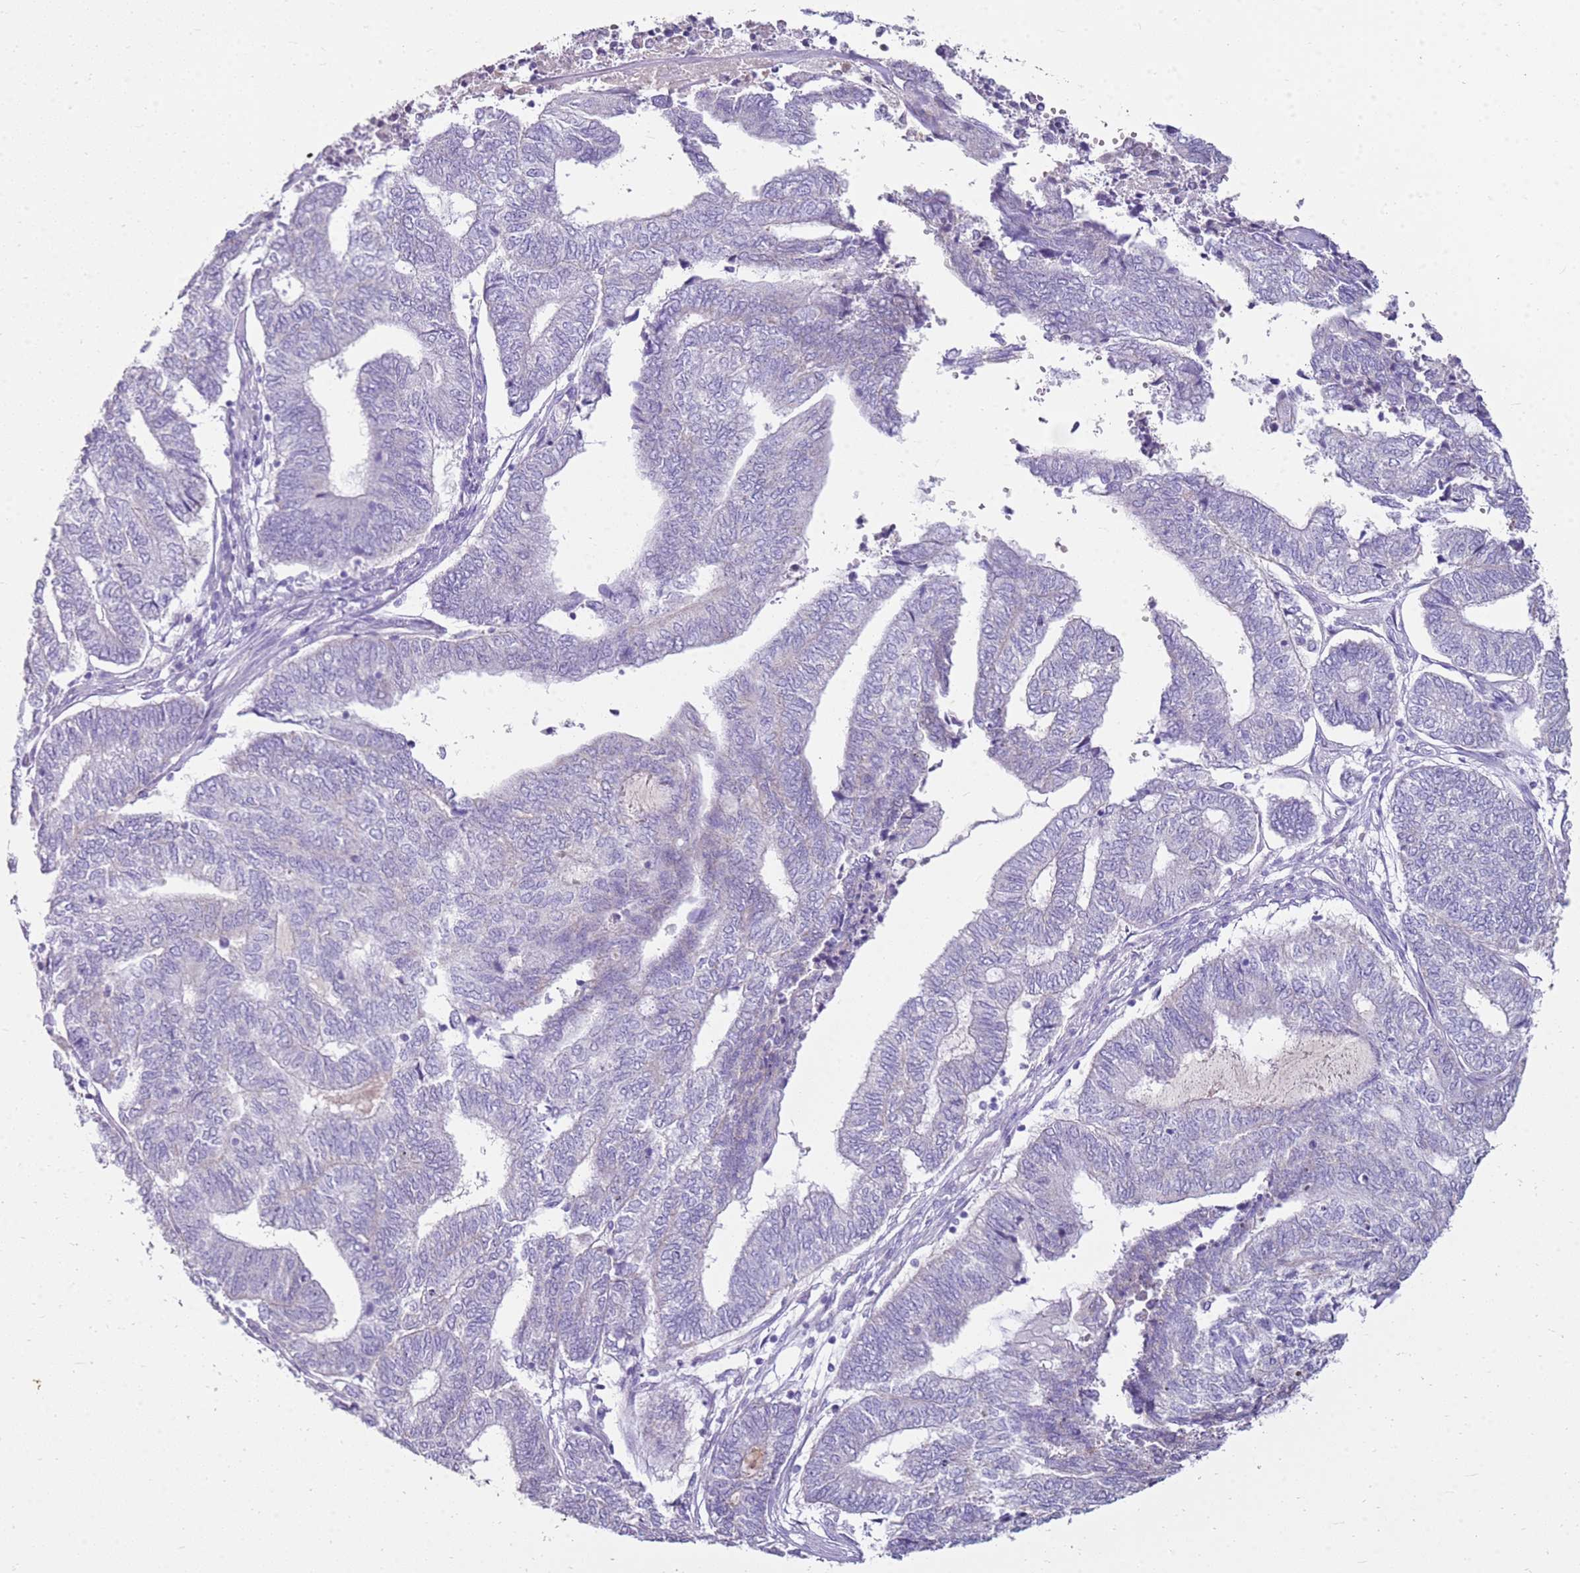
{"staining": {"intensity": "negative", "quantity": "none", "location": "none"}, "tissue": "endometrial cancer", "cell_type": "Tumor cells", "image_type": "cancer", "snomed": [{"axis": "morphology", "description": "Adenocarcinoma, NOS"}, {"axis": "topography", "description": "Uterus"}, {"axis": "topography", "description": "Endometrium"}], "caption": "There is no significant staining in tumor cells of adenocarcinoma (endometrial).", "gene": "FABP2", "patient": {"sex": "female", "age": 70}}